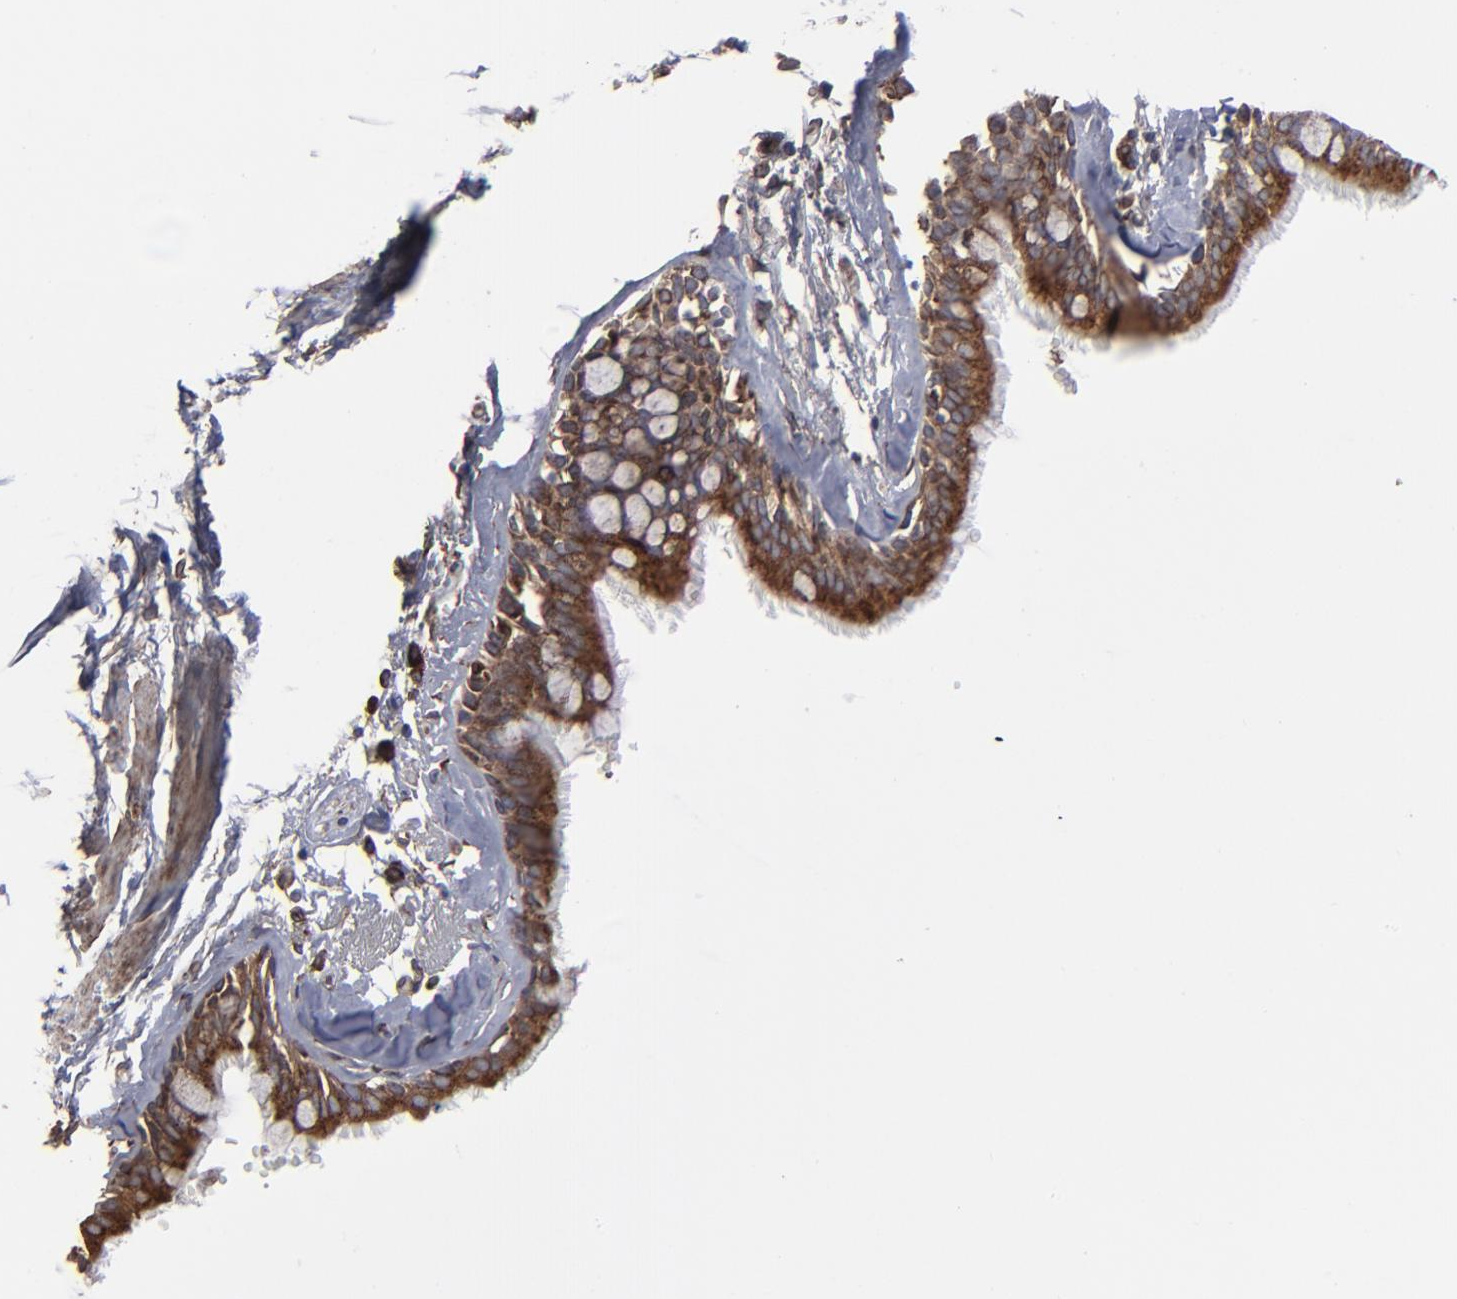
{"staining": {"intensity": "moderate", "quantity": ">75%", "location": "cytoplasmic/membranous"}, "tissue": "bronchus", "cell_type": "Respiratory epithelial cells", "image_type": "normal", "snomed": [{"axis": "morphology", "description": "Normal tissue, NOS"}, {"axis": "topography", "description": "Bronchus"}, {"axis": "topography", "description": "Lung"}], "caption": "High-magnification brightfield microscopy of unremarkable bronchus stained with DAB (3,3'-diaminobenzidine) (brown) and counterstained with hematoxylin (blue). respiratory epithelial cells exhibit moderate cytoplasmic/membranous positivity is seen in about>75% of cells. (brown staining indicates protein expression, while blue staining denotes nuclei).", "gene": "CNIH1", "patient": {"sex": "female", "age": 56}}